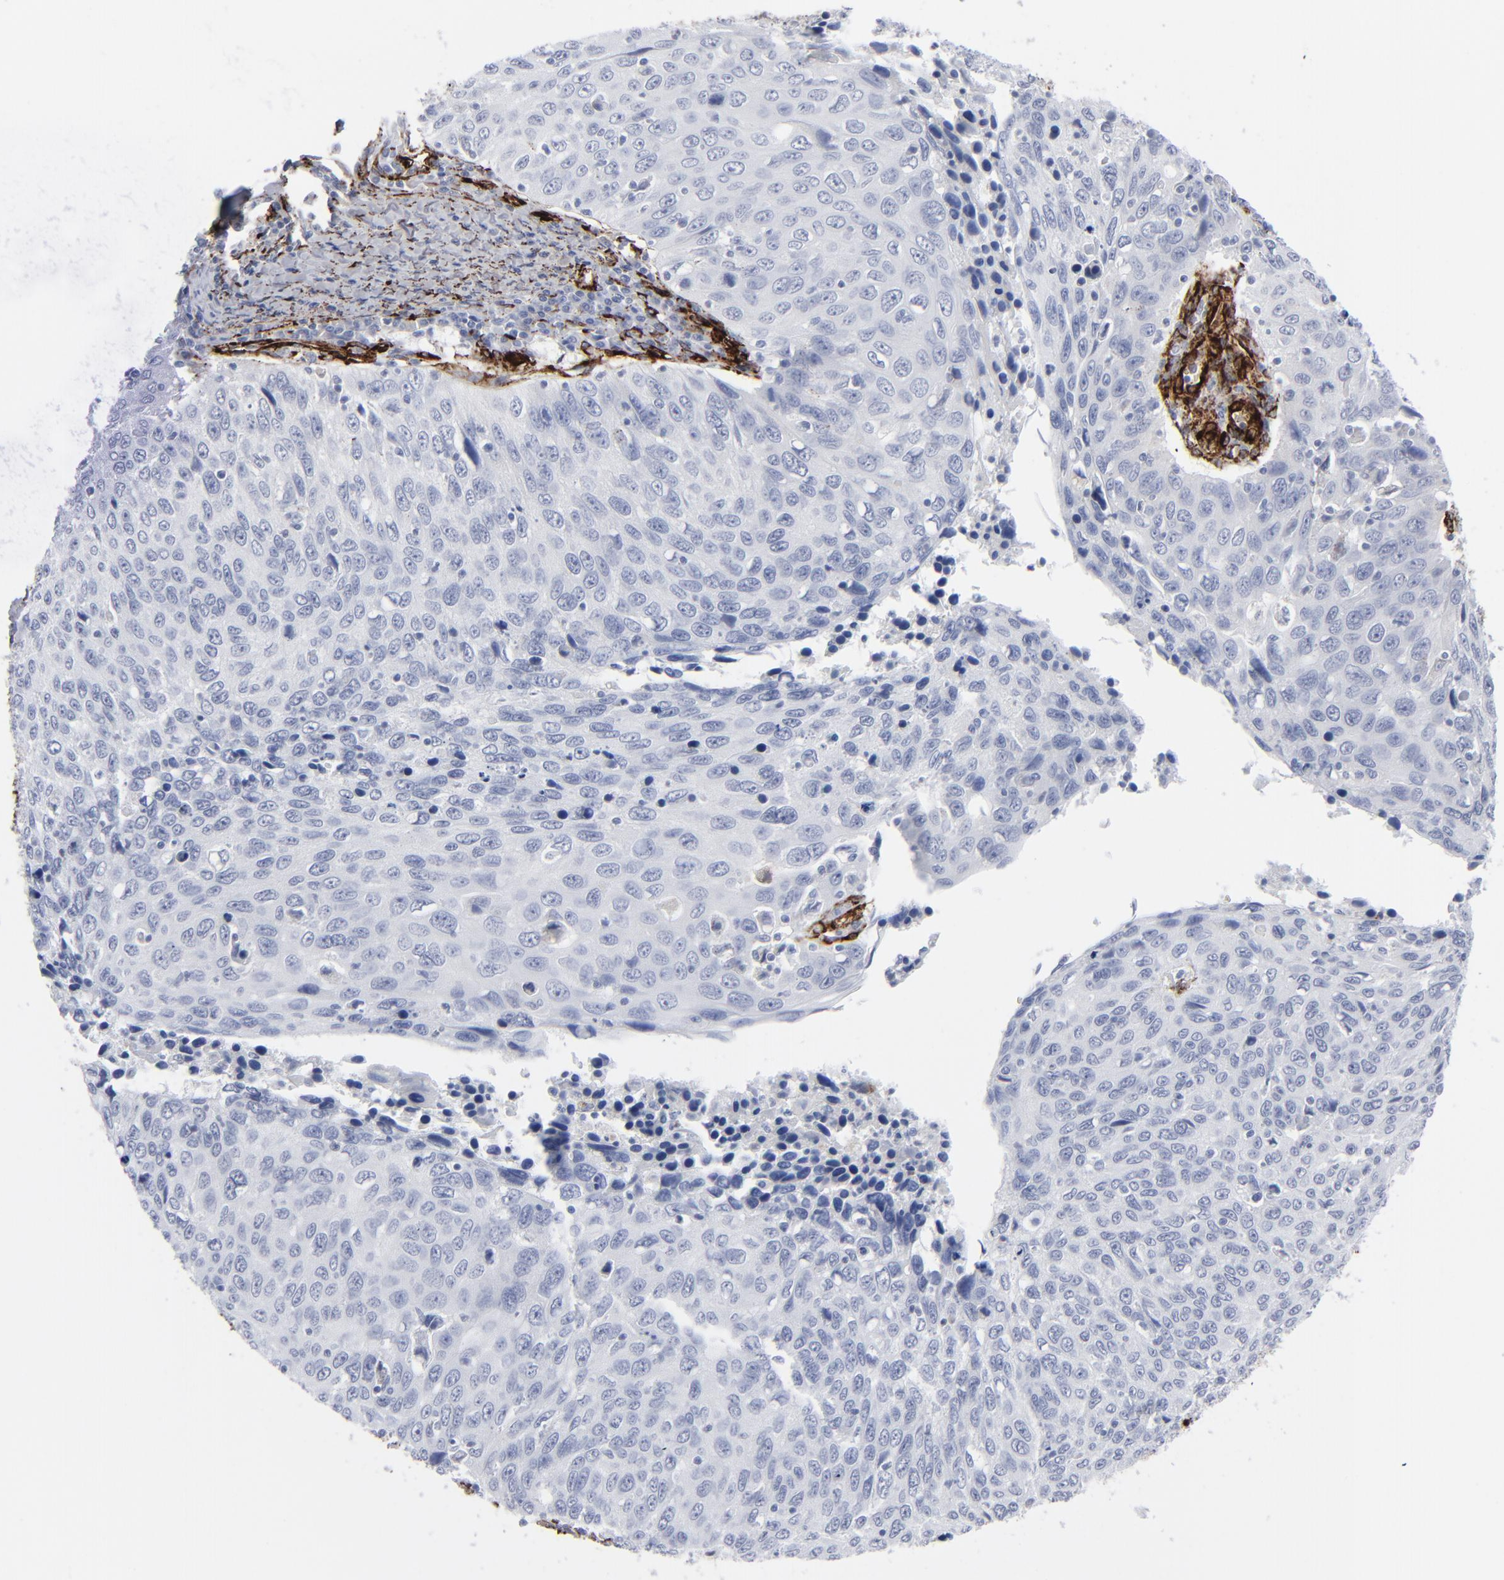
{"staining": {"intensity": "negative", "quantity": "none", "location": "none"}, "tissue": "cervical cancer", "cell_type": "Tumor cells", "image_type": "cancer", "snomed": [{"axis": "morphology", "description": "Squamous cell carcinoma, NOS"}, {"axis": "topography", "description": "Cervix"}], "caption": "The image reveals no staining of tumor cells in cervical cancer.", "gene": "SPARC", "patient": {"sex": "female", "age": 53}}